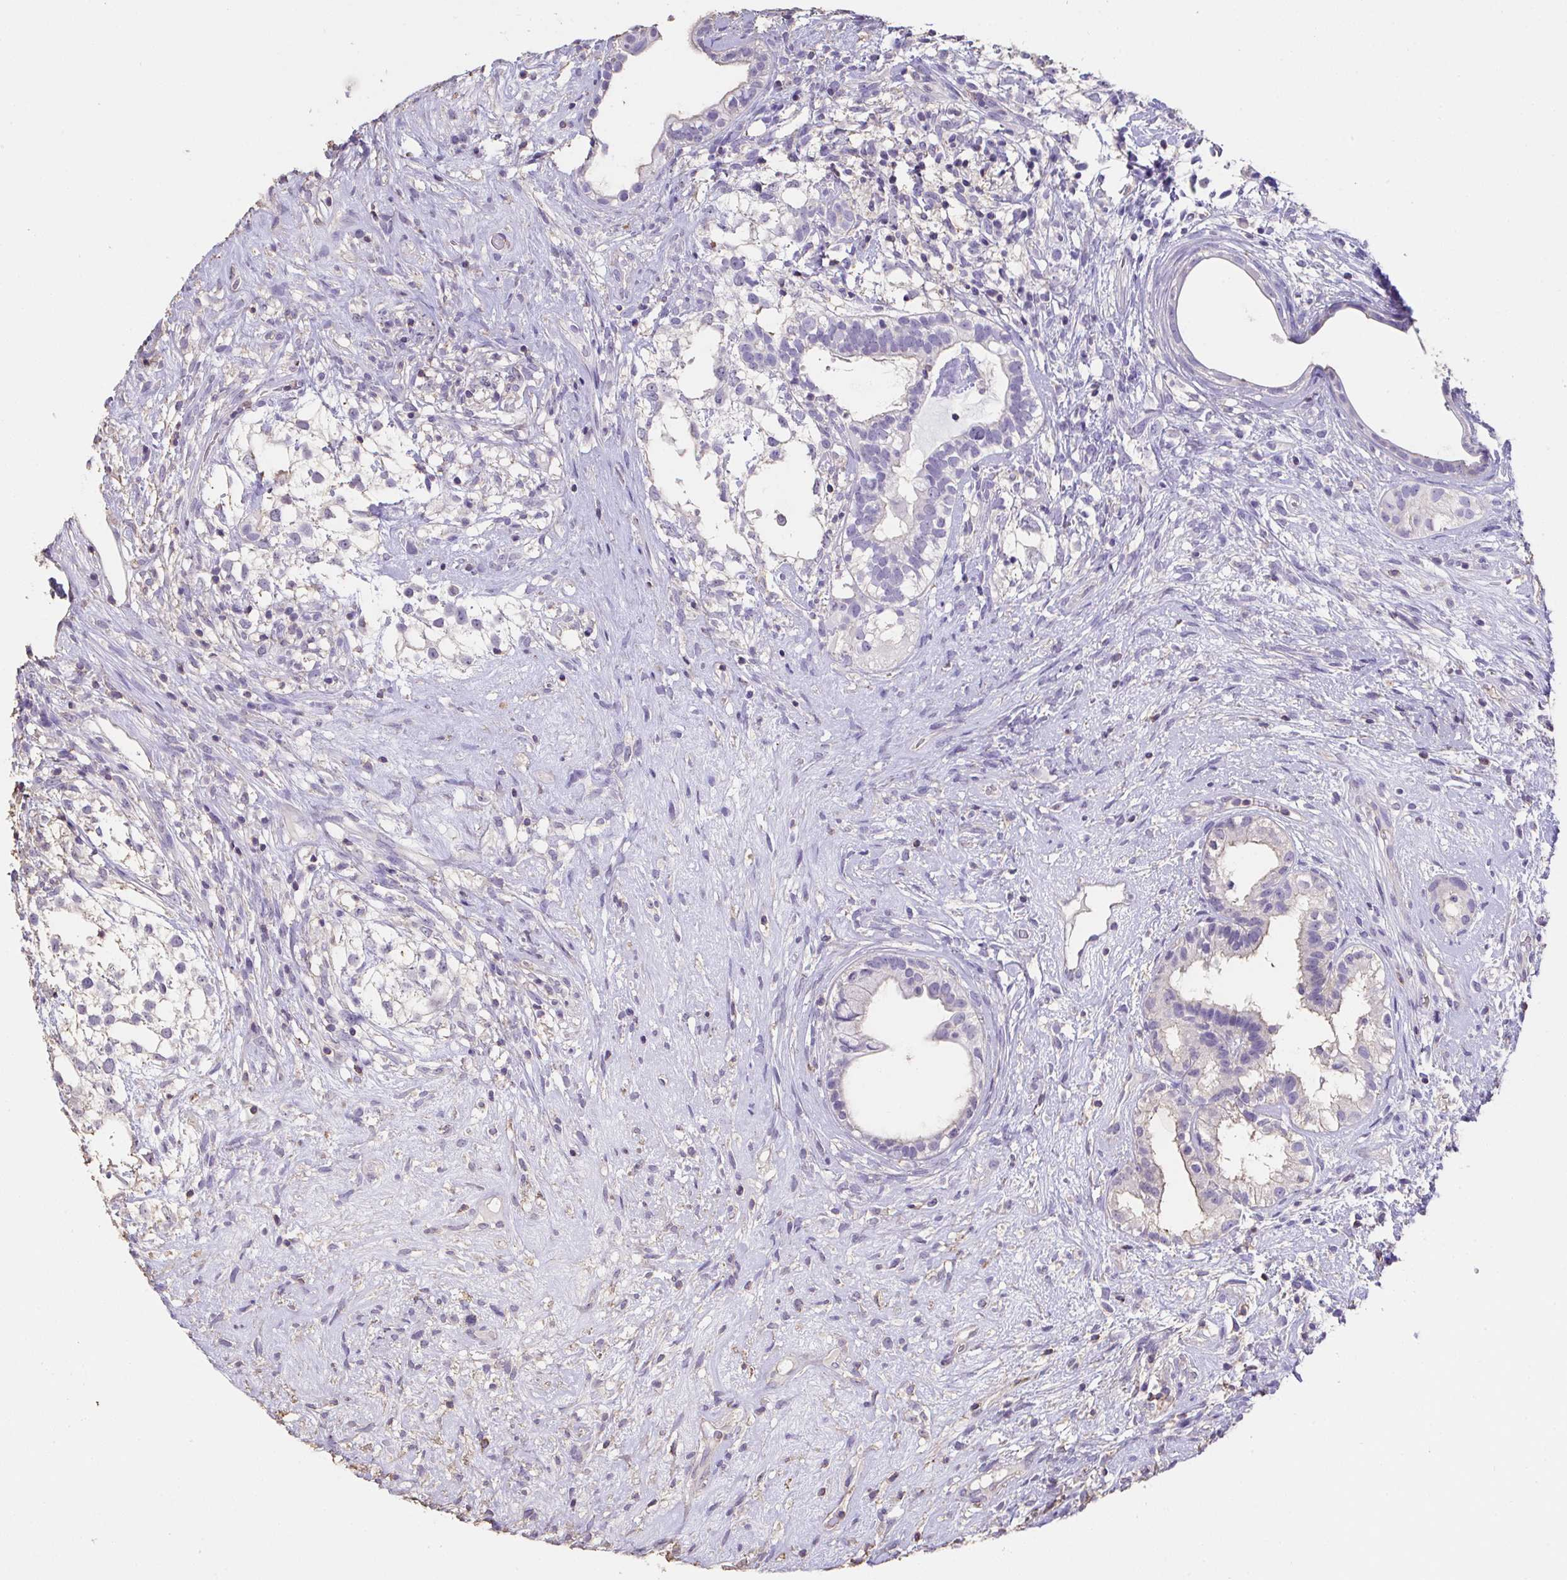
{"staining": {"intensity": "negative", "quantity": "none", "location": "none"}, "tissue": "testis cancer", "cell_type": "Tumor cells", "image_type": "cancer", "snomed": [{"axis": "morphology", "description": "Seminoma, NOS"}, {"axis": "morphology", "description": "Carcinoma, Embryonal, NOS"}, {"axis": "topography", "description": "Testis"}], "caption": "Testis cancer stained for a protein using immunohistochemistry (IHC) demonstrates no positivity tumor cells.", "gene": "IL23R", "patient": {"sex": "male", "age": 41}}